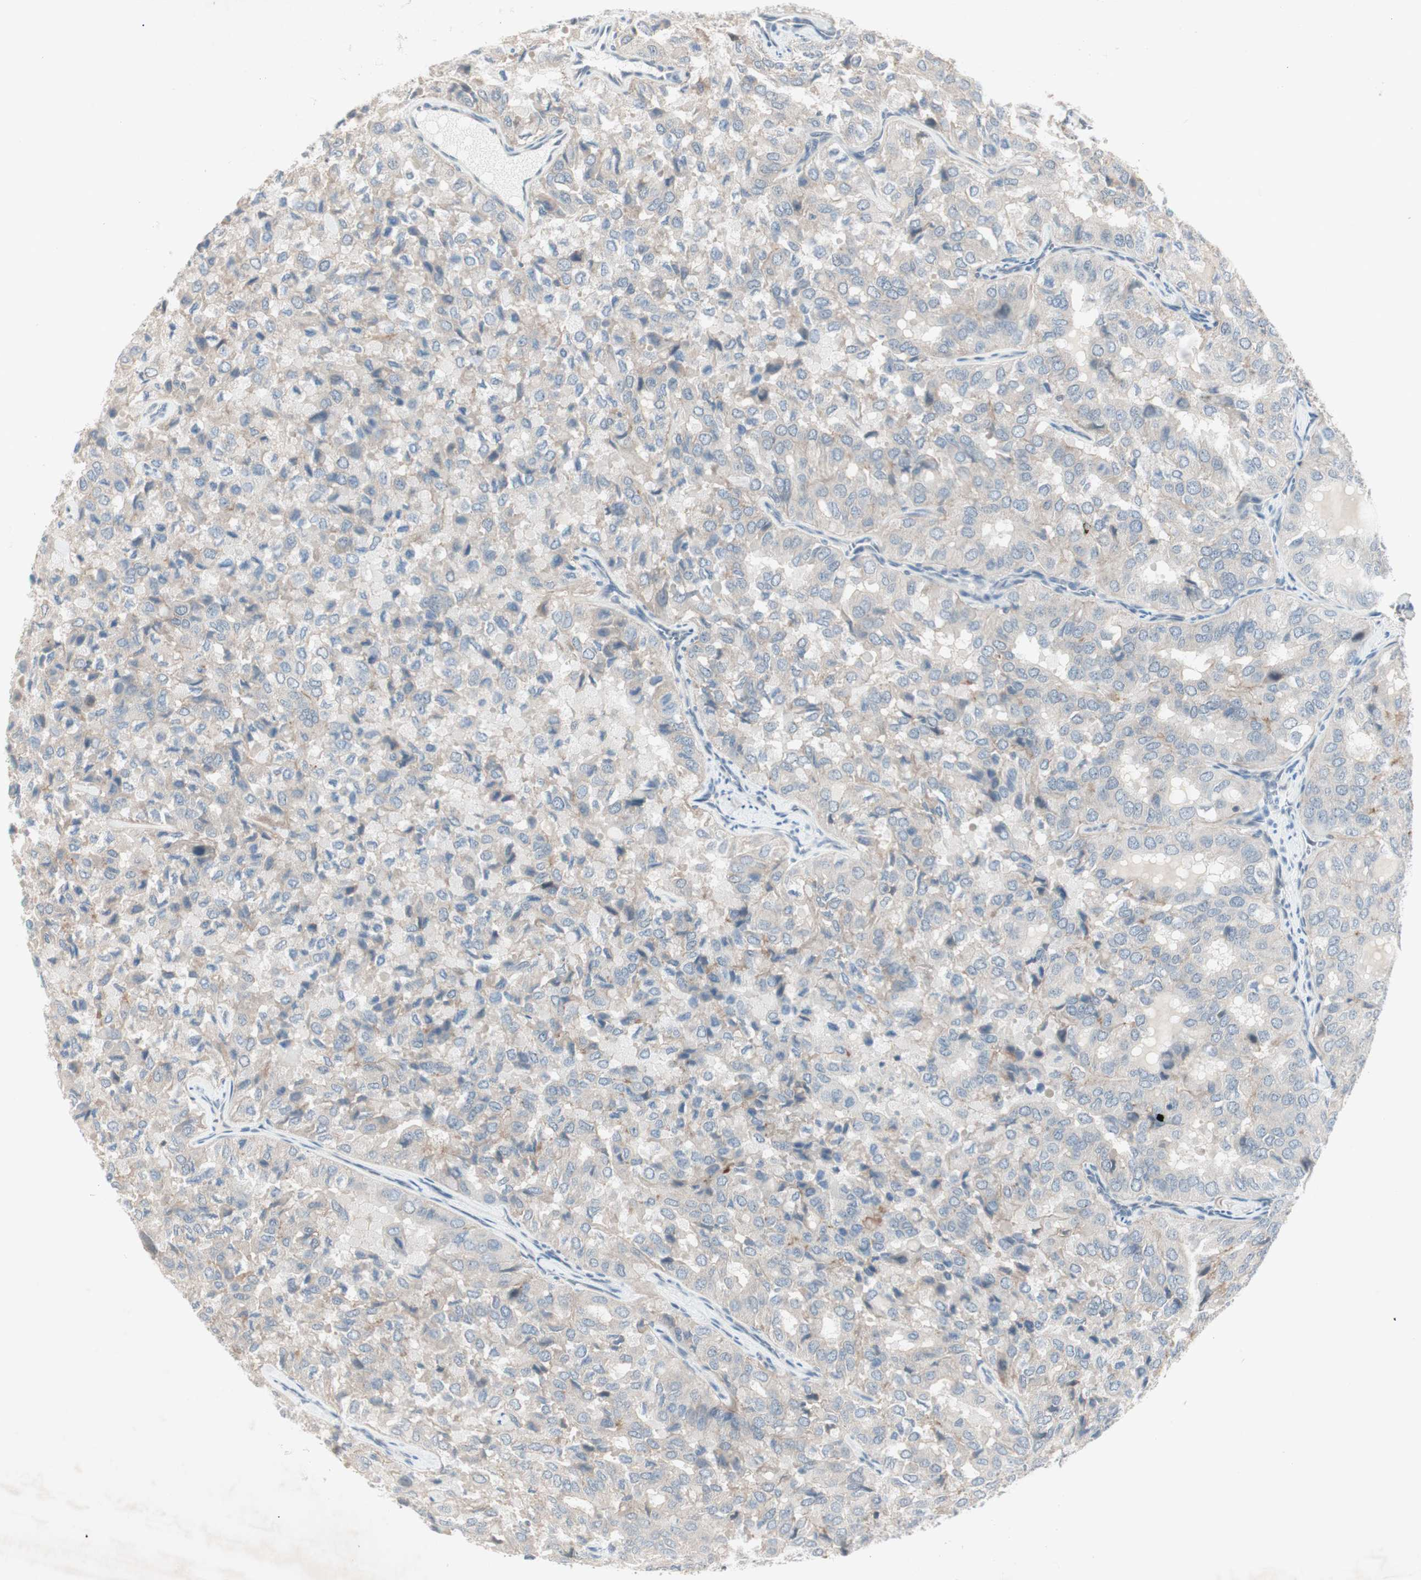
{"staining": {"intensity": "negative", "quantity": "none", "location": "none"}, "tissue": "thyroid cancer", "cell_type": "Tumor cells", "image_type": "cancer", "snomed": [{"axis": "morphology", "description": "Follicular adenoma carcinoma, NOS"}, {"axis": "topography", "description": "Thyroid gland"}], "caption": "Histopathology image shows no significant protein staining in tumor cells of follicular adenoma carcinoma (thyroid).", "gene": "ITGB4", "patient": {"sex": "male", "age": 75}}